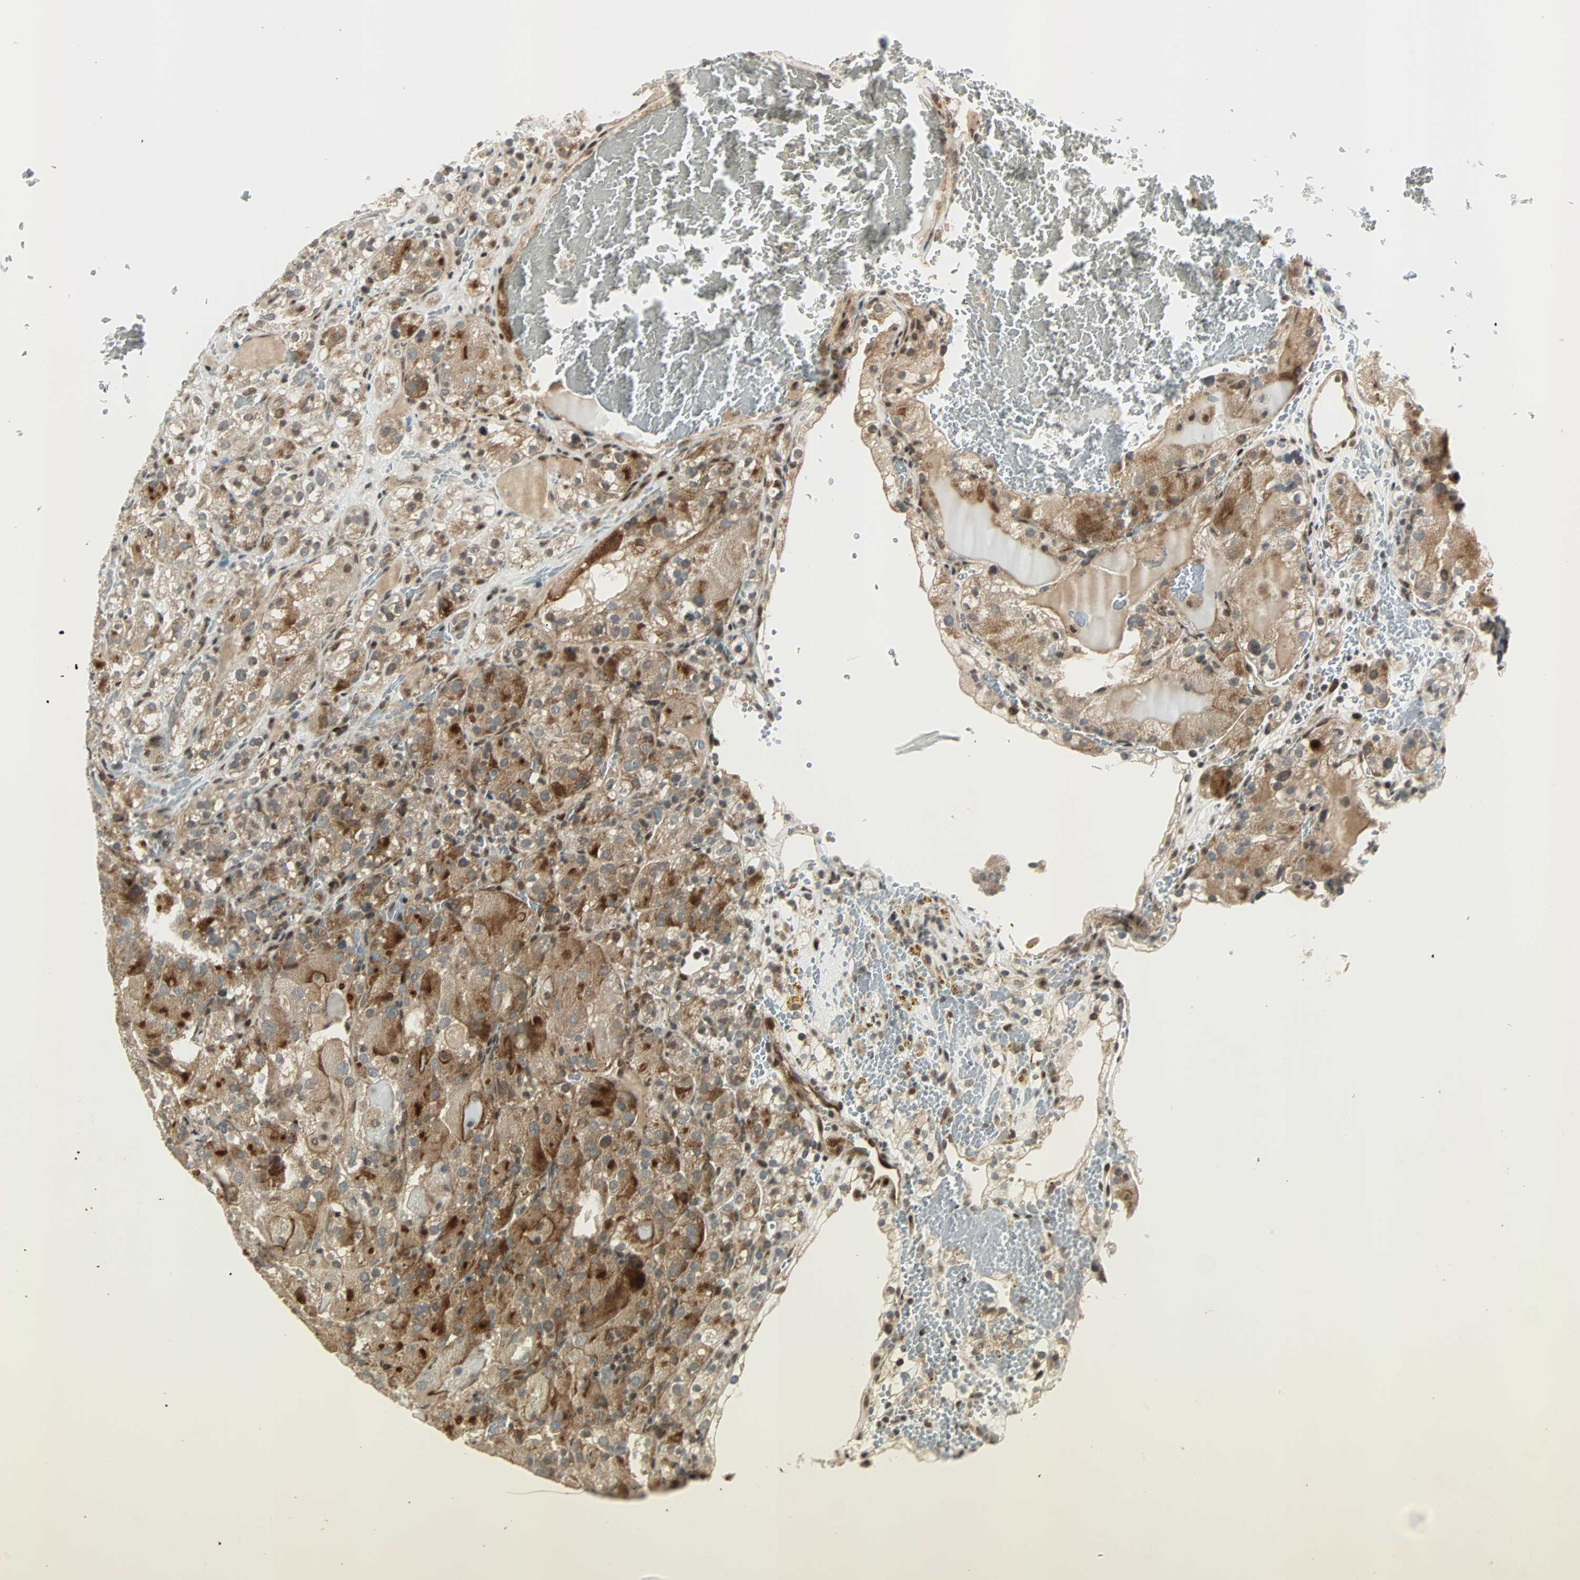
{"staining": {"intensity": "moderate", "quantity": ">75%", "location": "cytoplasmic/membranous"}, "tissue": "renal cancer", "cell_type": "Tumor cells", "image_type": "cancer", "snomed": [{"axis": "morphology", "description": "Normal tissue, NOS"}, {"axis": "morphology", "description": "Adenocarcinoma, NOS"}, {"axis": "topography", "description": "Kidney"}], "caption": "Protein staining of renal adenocarcinoma tissue shows moderate cytoplasmic/membranous positivity in about >75% of tumor cells. The protein of interest is stained brown, and the nuclei are stained in blue (DAB IHC with brightfield microscopy, high magnification).", "gene": "CBX4", "patient": {"sex": "male", "age": 61}}